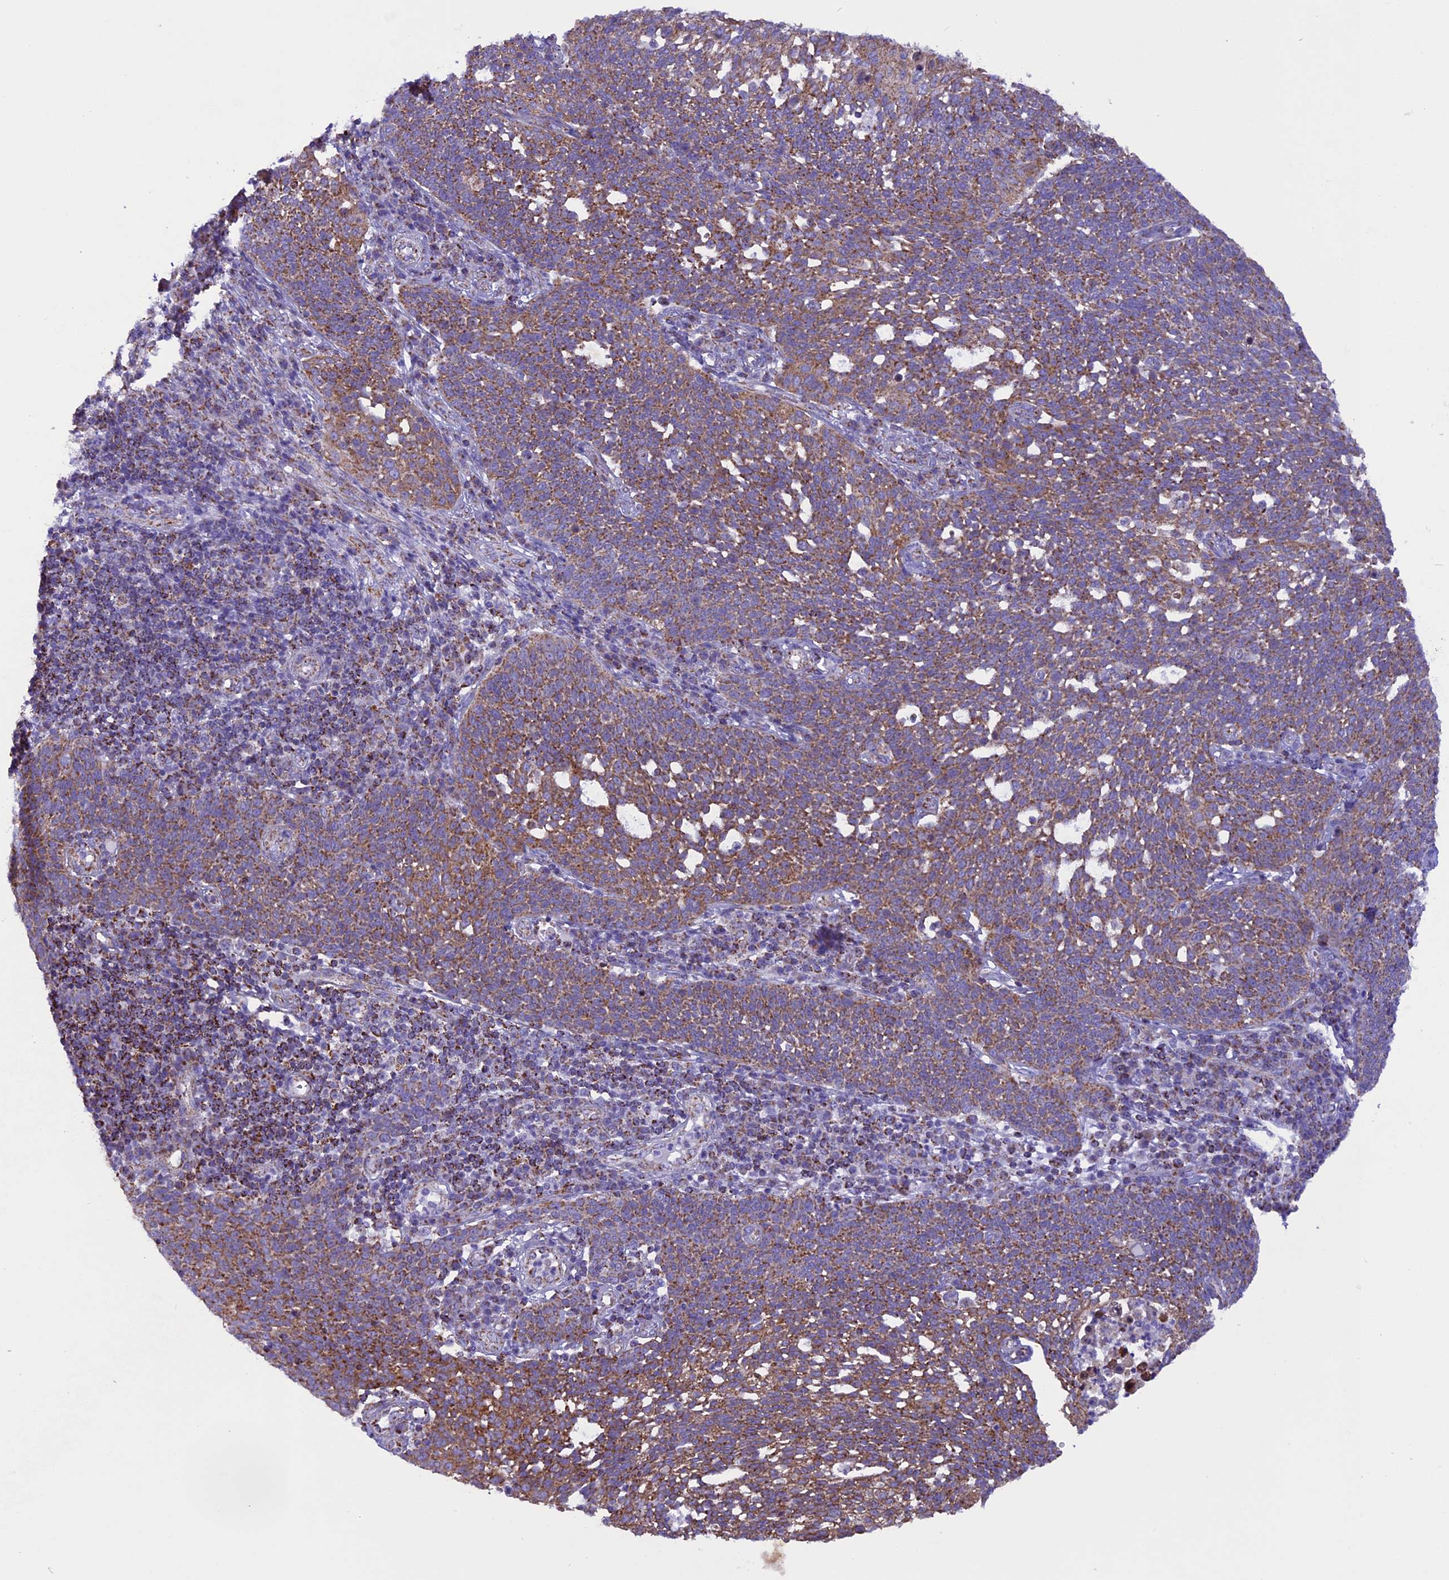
{"staining": {"intensity": "moderate", "quantity": ">75%", "location": "cytoplasmic/membranous"}, "tissue": "cervical cancer", "cell_type": "Tumor cells", "image_type": "cancer", "snomed": [{"axis": "morphology", "description": "Squamous cell carcinoma, NOS"}, {"axis": "topography", "description": "Cervix"}], "caption": "Tumor cells demonstrate medium levels of moderate cytoplasmic/membranous expression in about >75% of cells in human cervical cancer (squamous cell carcinoma).", "gene": "ICA1L", "patient": {"sex": "female", "age": 34}}